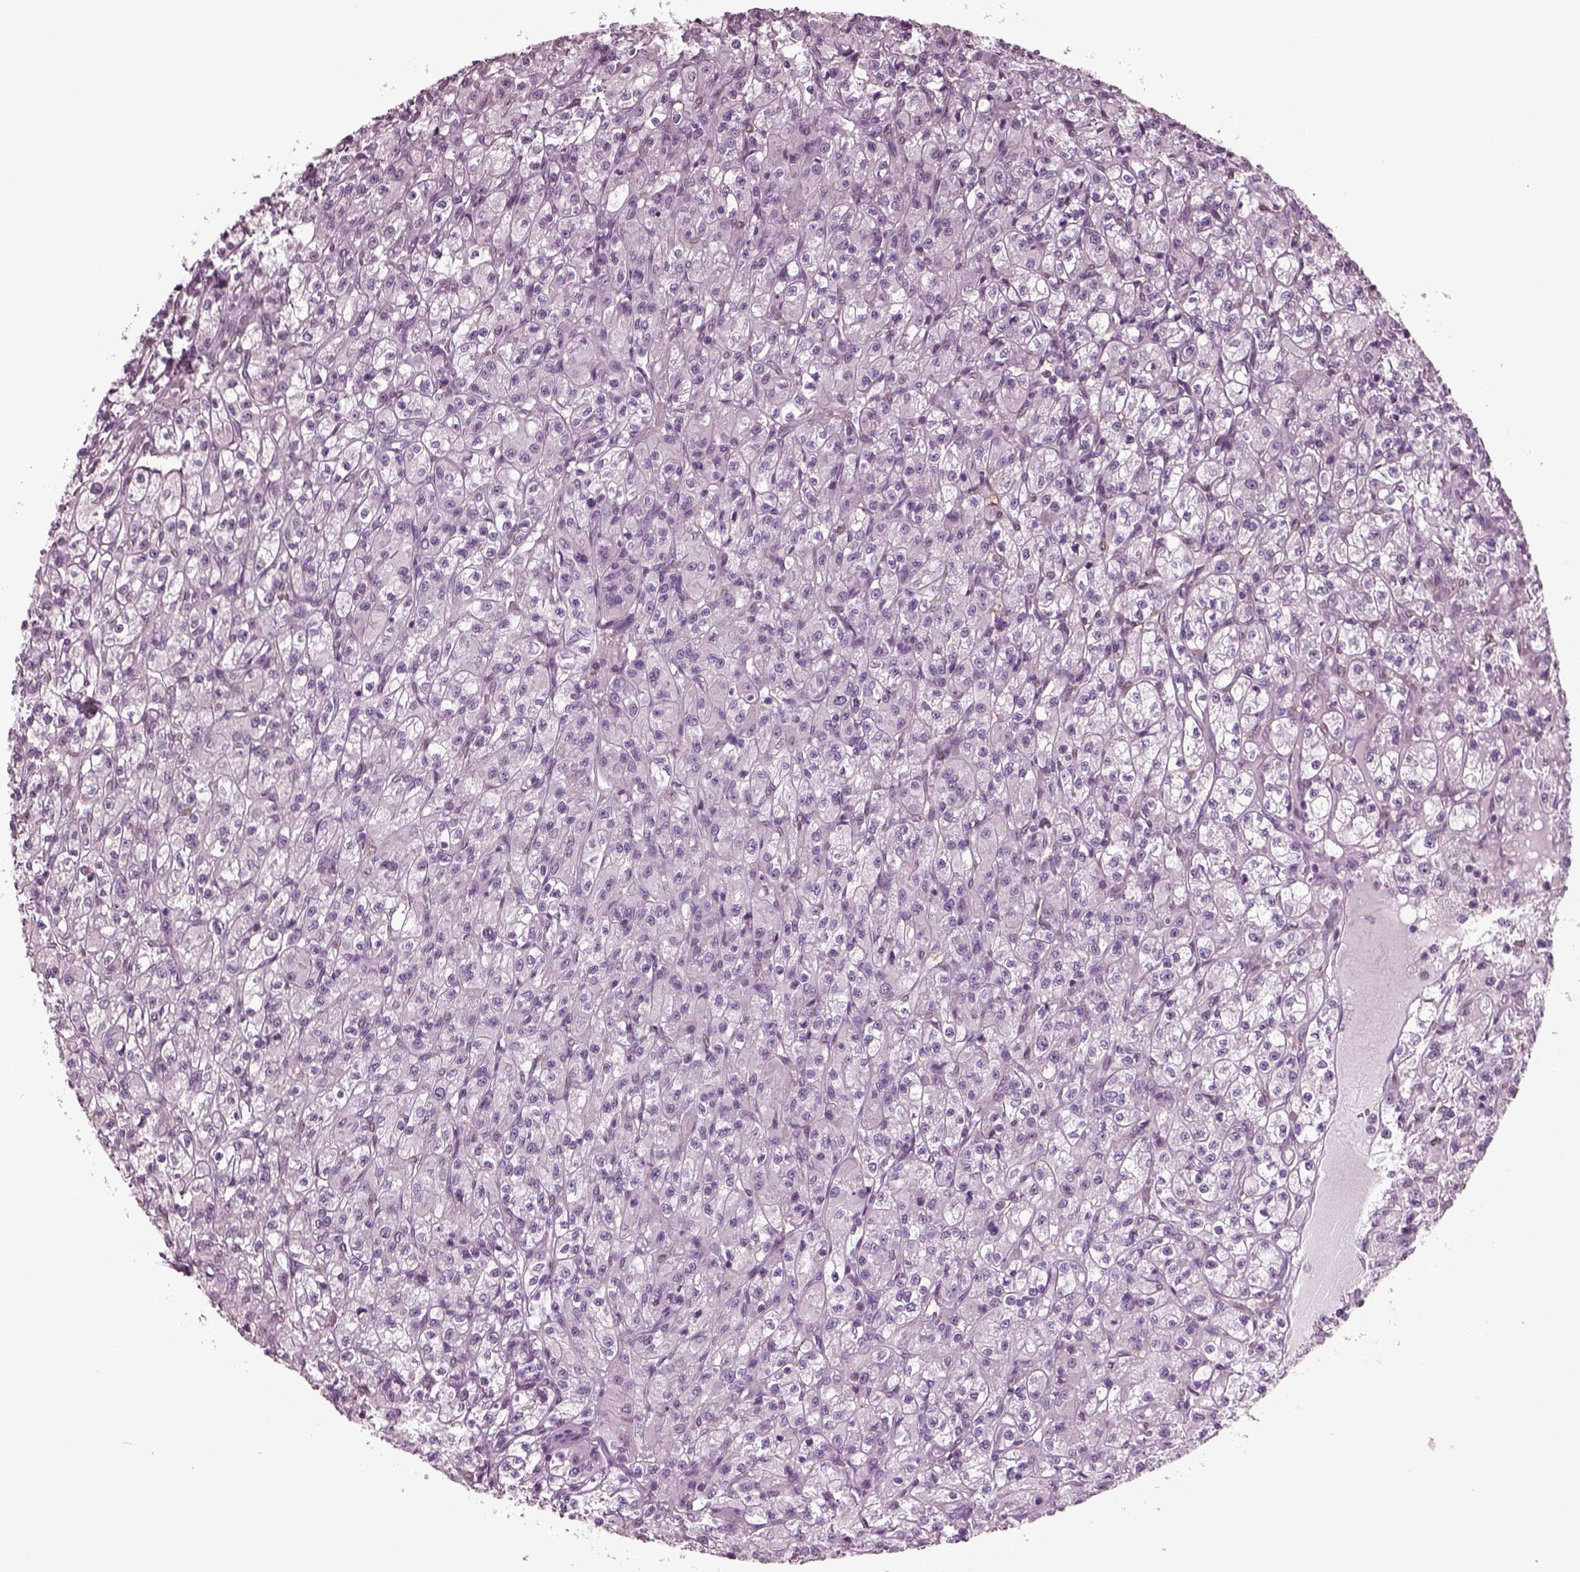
{"staining": {"intensity": "negative", "quantity": "none", "location": "none"}, "tissue": "renal cancer", "cell_type": "Tumor cells", "image_type": "cancer", "snomed": [{"axis": "morphology", "description": "Adenocarcinoma, NOS"}, {"axis": "topography", "description": "Kidney"}], "caption": "Renal cancer was stained to show a protein in brown. There is no significant positivity in tumor cells.", "gene": "TPPP2", "patient": {"sex": "female", "age": 70}}